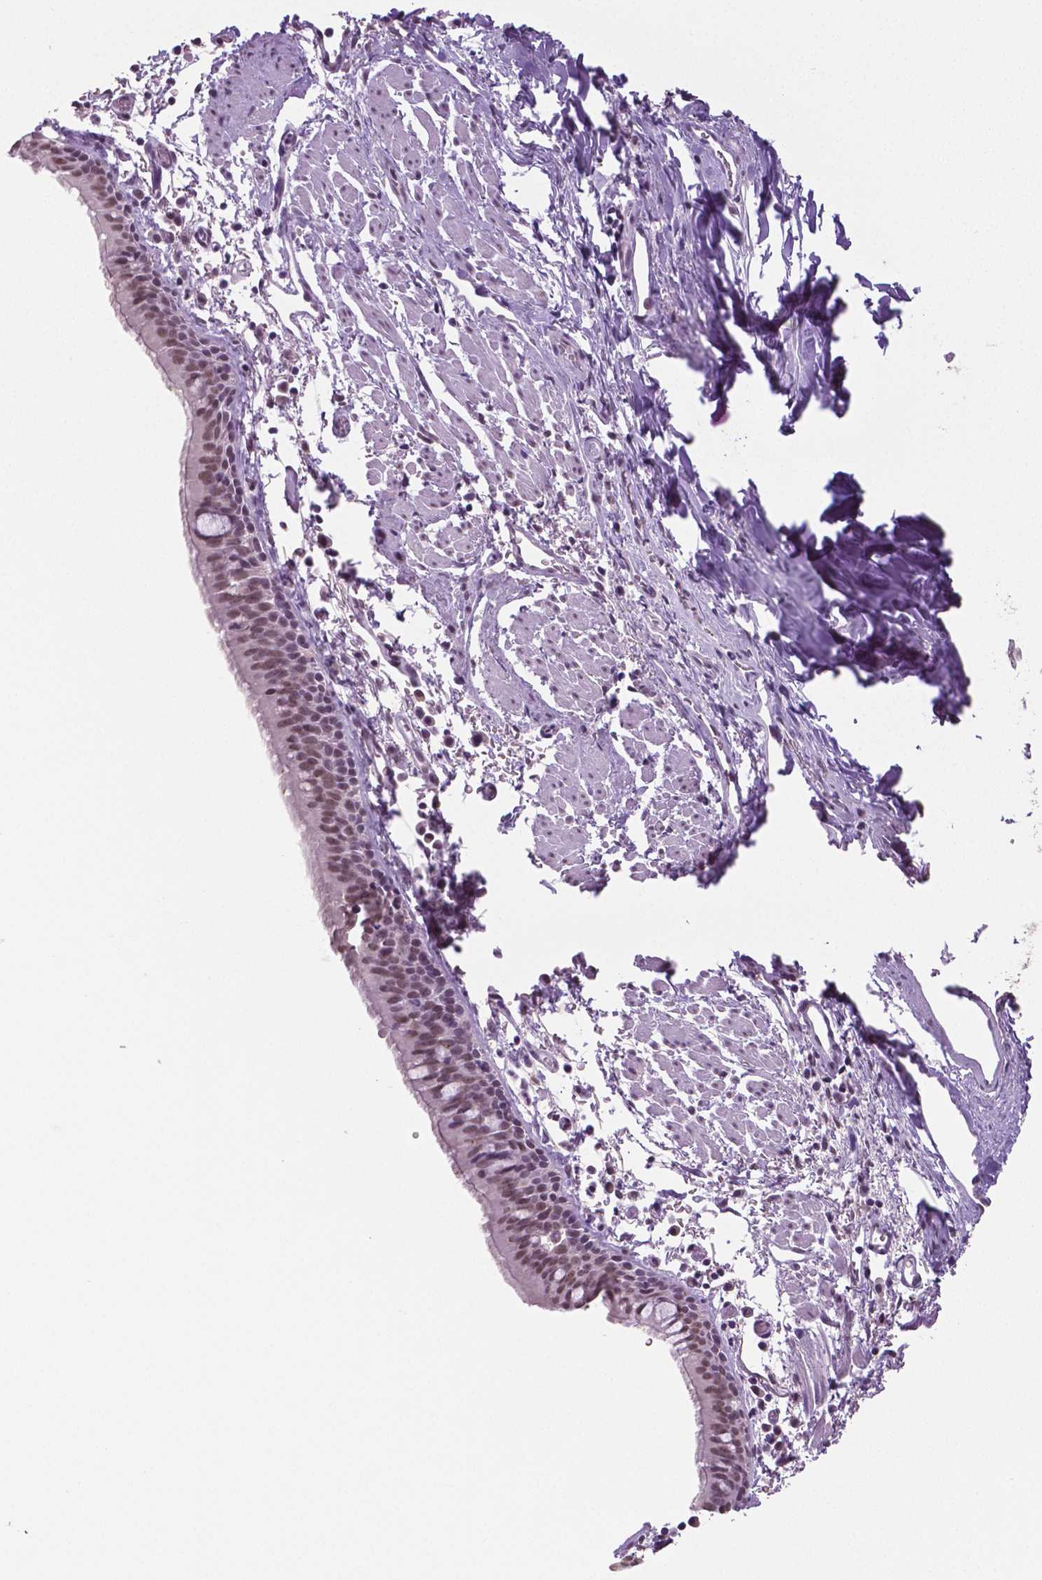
{"staining": {"intensity": "weak", "quantity": "25%-75%", "location": "nuclear"}, "tissue": "bronchus", "cell_type": "Respiratory epithelial cells", "image_type": "normal", "snomed": [{"axis": "morphology", "description": "Normal tissue, NOS"}, {"axis": "morphology", "description": "Adenocarcinoma, NOS"}, {"axis": "topography", "description": "Bronchus"}], "caption": "Protein staining exhibits weak nuclear staining in approximately 25%-75% of respiratory epithelial cells in unremarkable bronchus.", "gene": "IGF2BP1", "patient": {"sex": "male", "age": 68}}